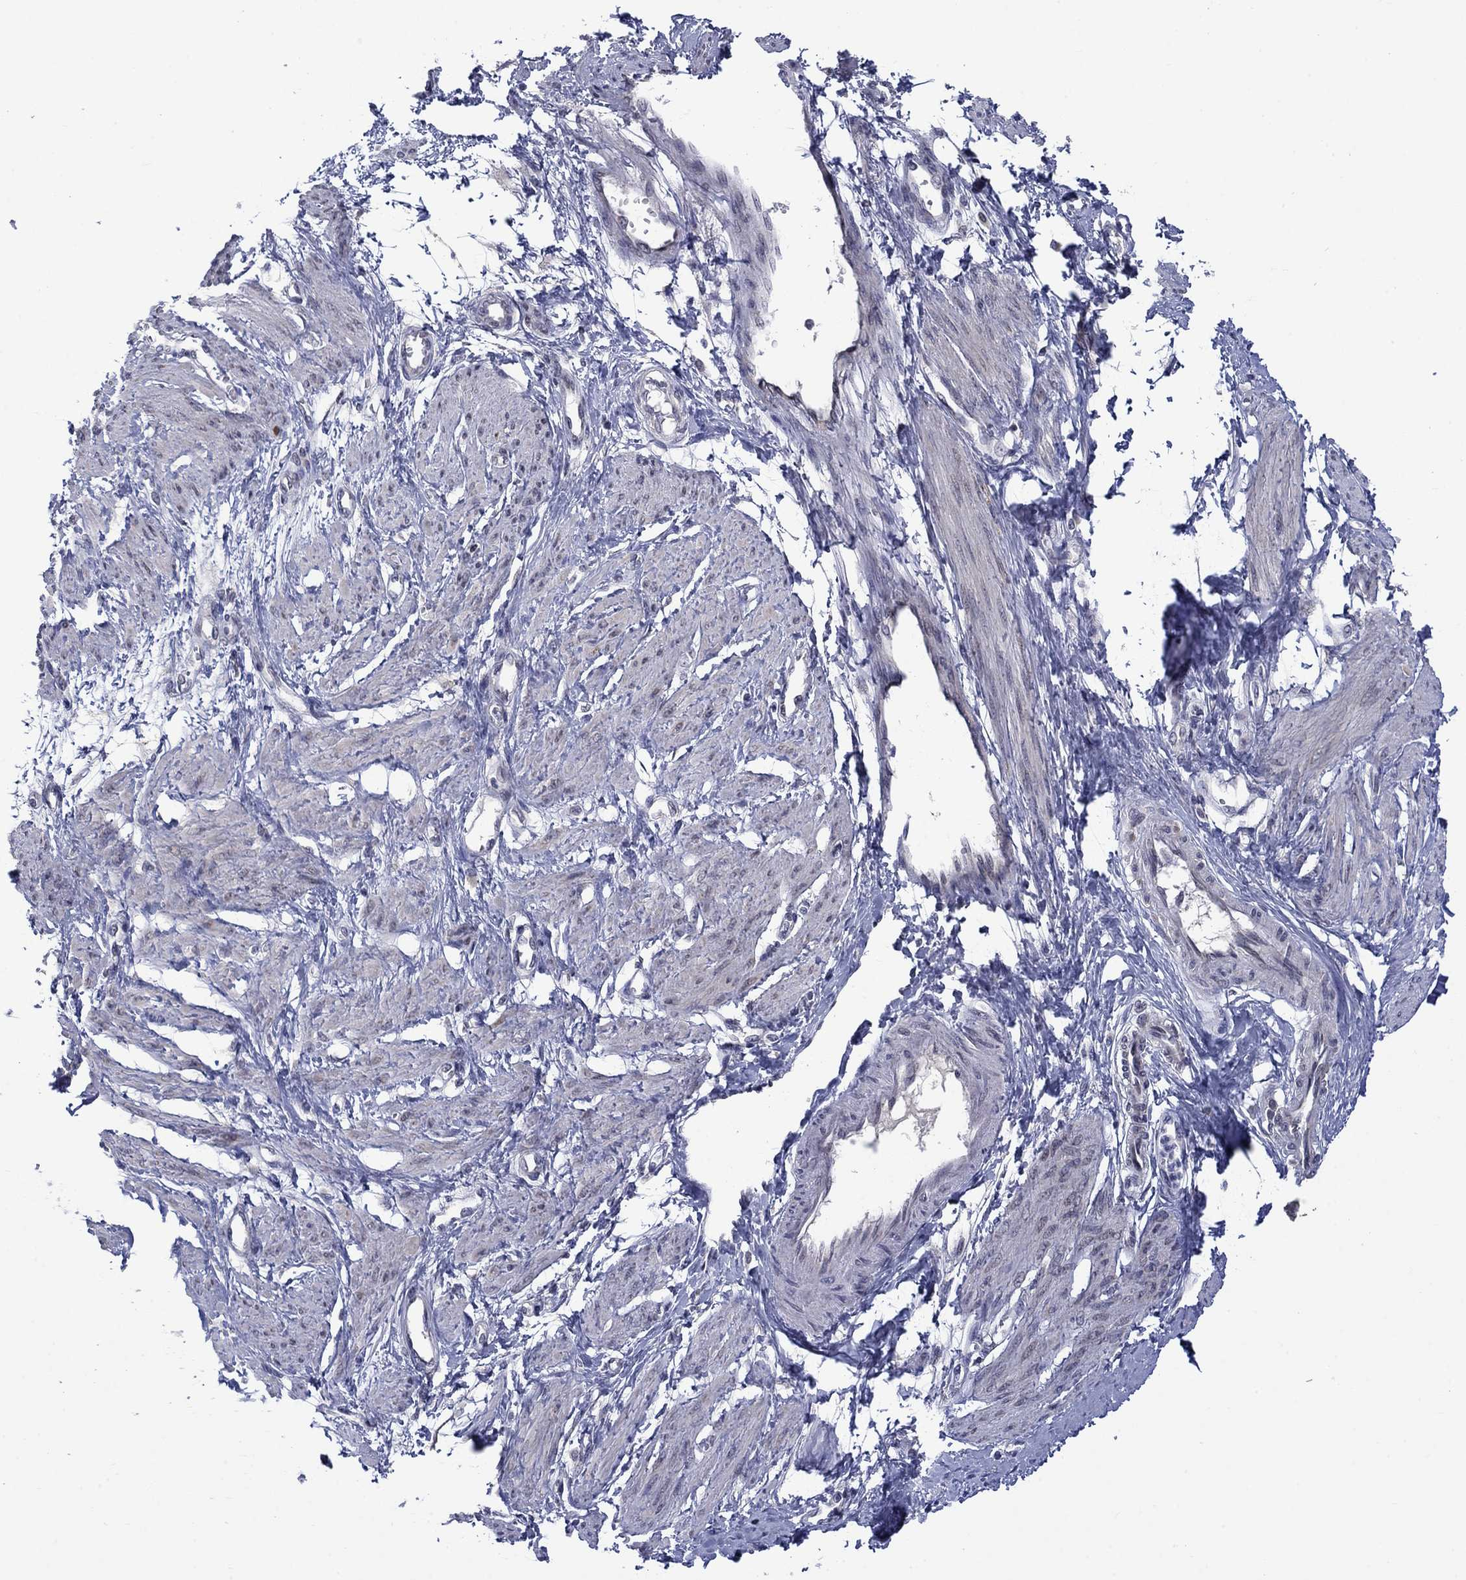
{"staining": {"intensity": "negative", "quantity": "none", "location": "none"}, "tissue": "smooth muscle", "cell_type": "Smooth muscle cells", "image_type": "normal", "snomed": [{"axis": "morphology", "description": "Normal tissue, NOS"}, {"axis": "topography", "description": "Smooth muscle"}, {"axis": "topography", "description": "Uterus"}], "caption": "There is no significant expression in smooth muscle cells of smooth muscle. (Brightfield microscopy of DAB (3,3'-diaminobenzidine) immunohistochemistry (IHC) at high magnification).", "gene": "KCNJ16", "patient": {"sex": "female", "age": 39}}